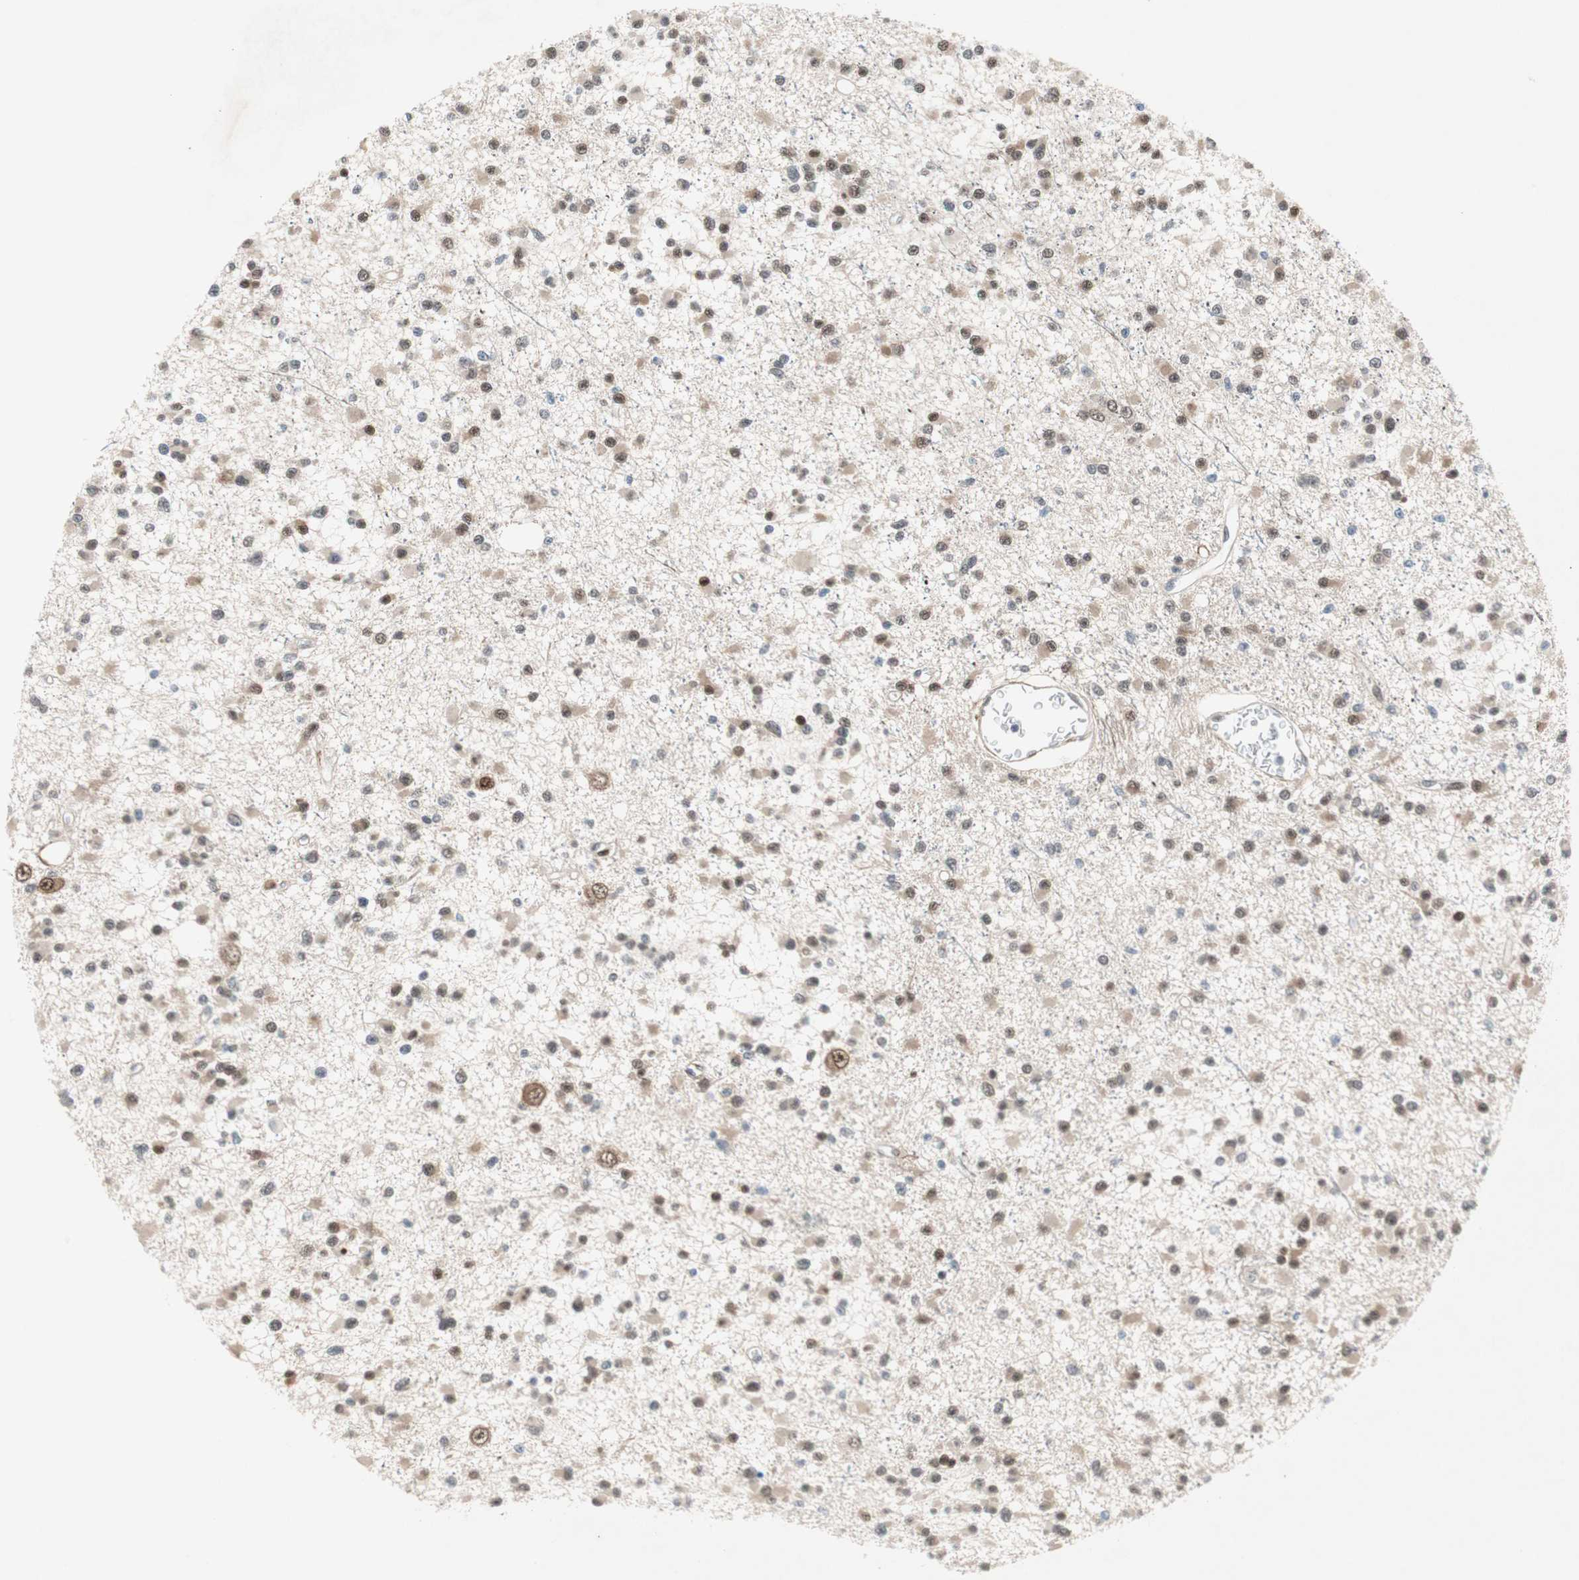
{"staining": {"intensity": "moderate", "quantity": "25%-75%", "location": "nuclear"}, "tissue": "glioma", "cell_type": "Tumor cells", "image_type": "cancer", "snomed": [{"axis": "morphology", "description": "Glioma, malignant, Low grade"}, {"axis": "topography", "description": "Brain"}], "caption": "Protein positivity by immunohistochemistry (IHC) demonstrates moderate nuclear positivity in about 25%-75% of tumor cells in low-grade glioma (malignant).", "gene": "FBXO44", "patient": {"sex": "female", "age": 22}}